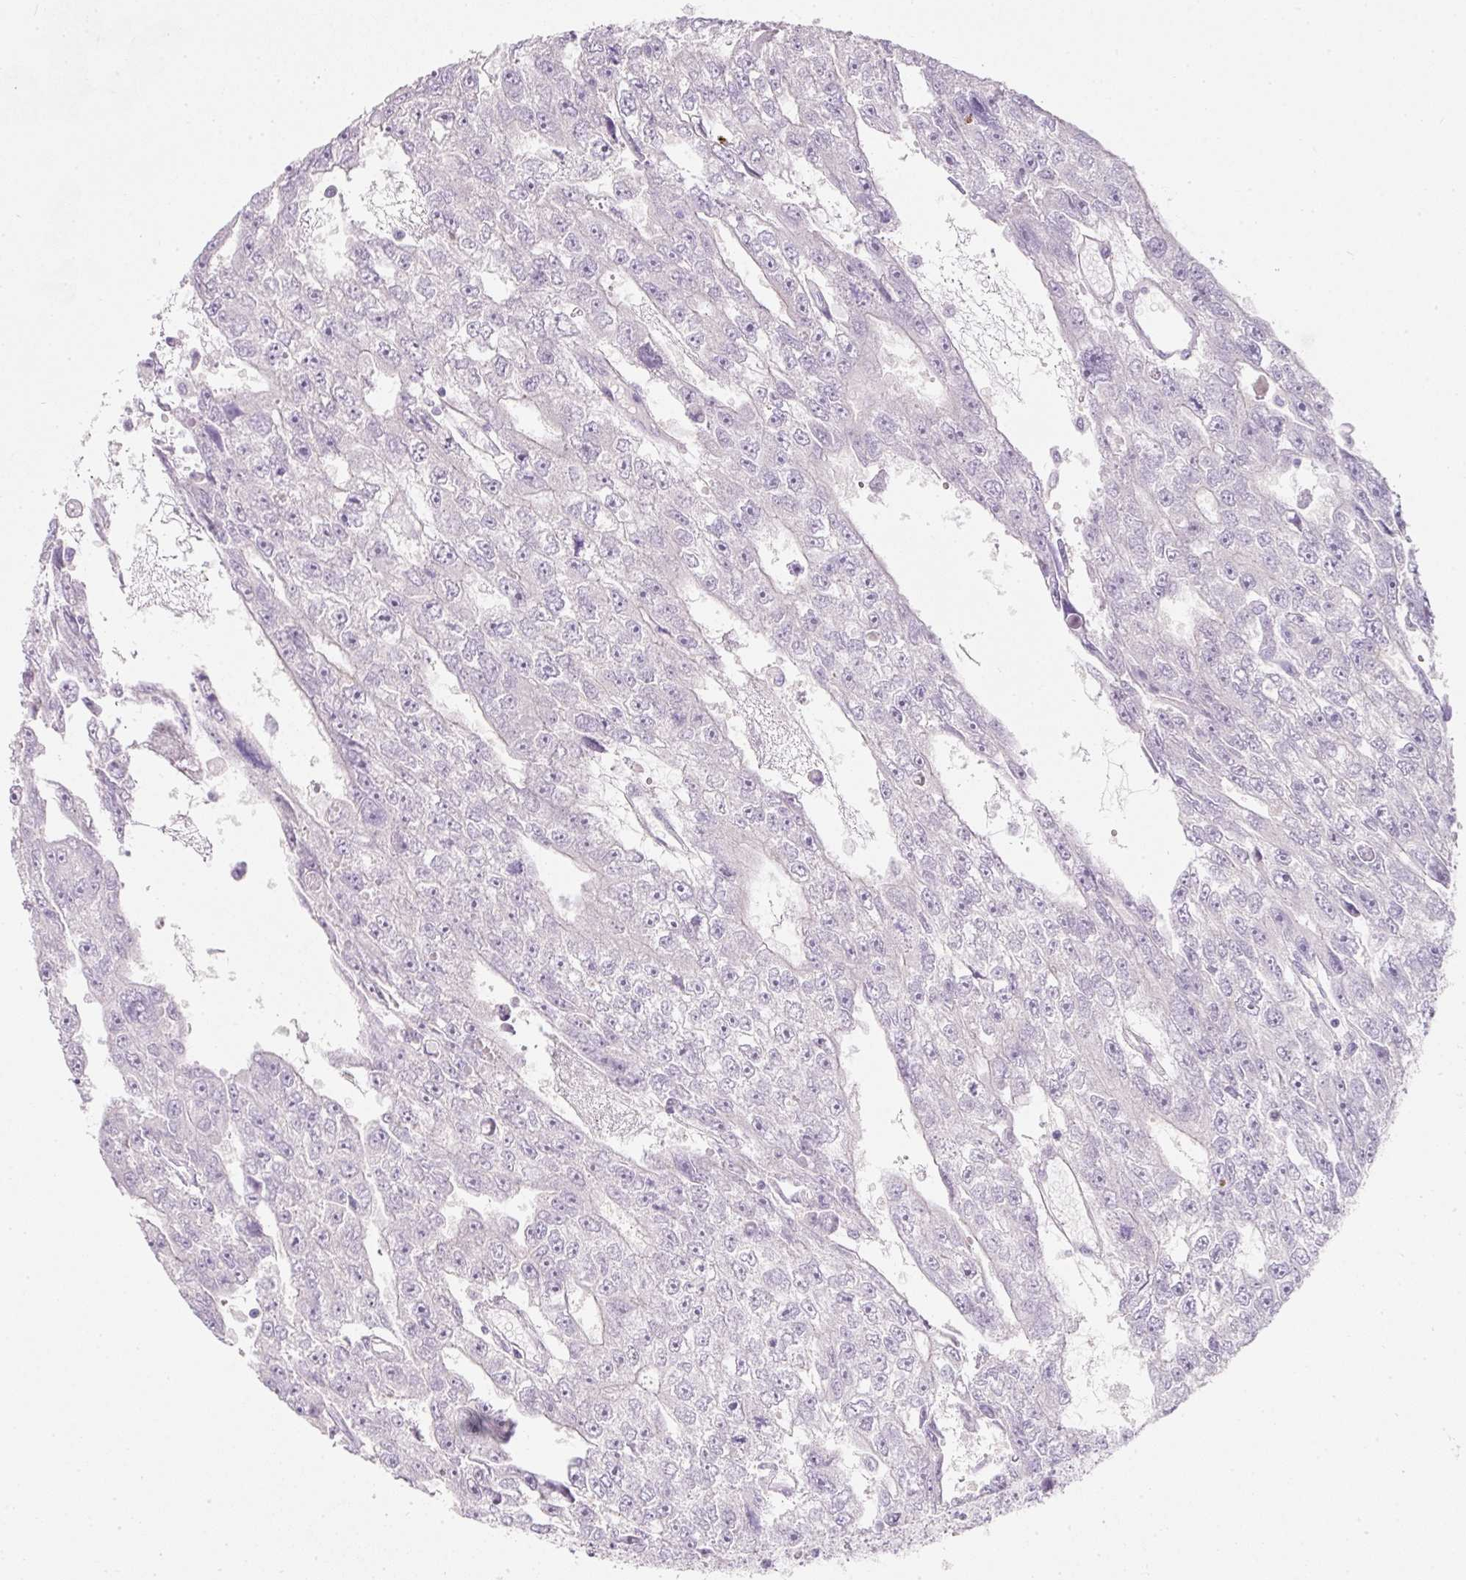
{"staining": {"intensity": "negative", "quantity": "none", "location": "none"}, "tissue": "testis cancer", "cell_type": "Tumor cells", "image_type": "cancer", "snomed": [{"axis": "morphology", "description": "Carcinoma, Embryonal, NOS"}, {"axis": "topography", "description": "Testis"}], "caption": "A photomicrograph of testis cancer (embryonal carcinoma) stained for a protein shows no brown staining in tumor cells.", "gene": "SLC2A2", "patient": {"sex": "male", "age": 20}}